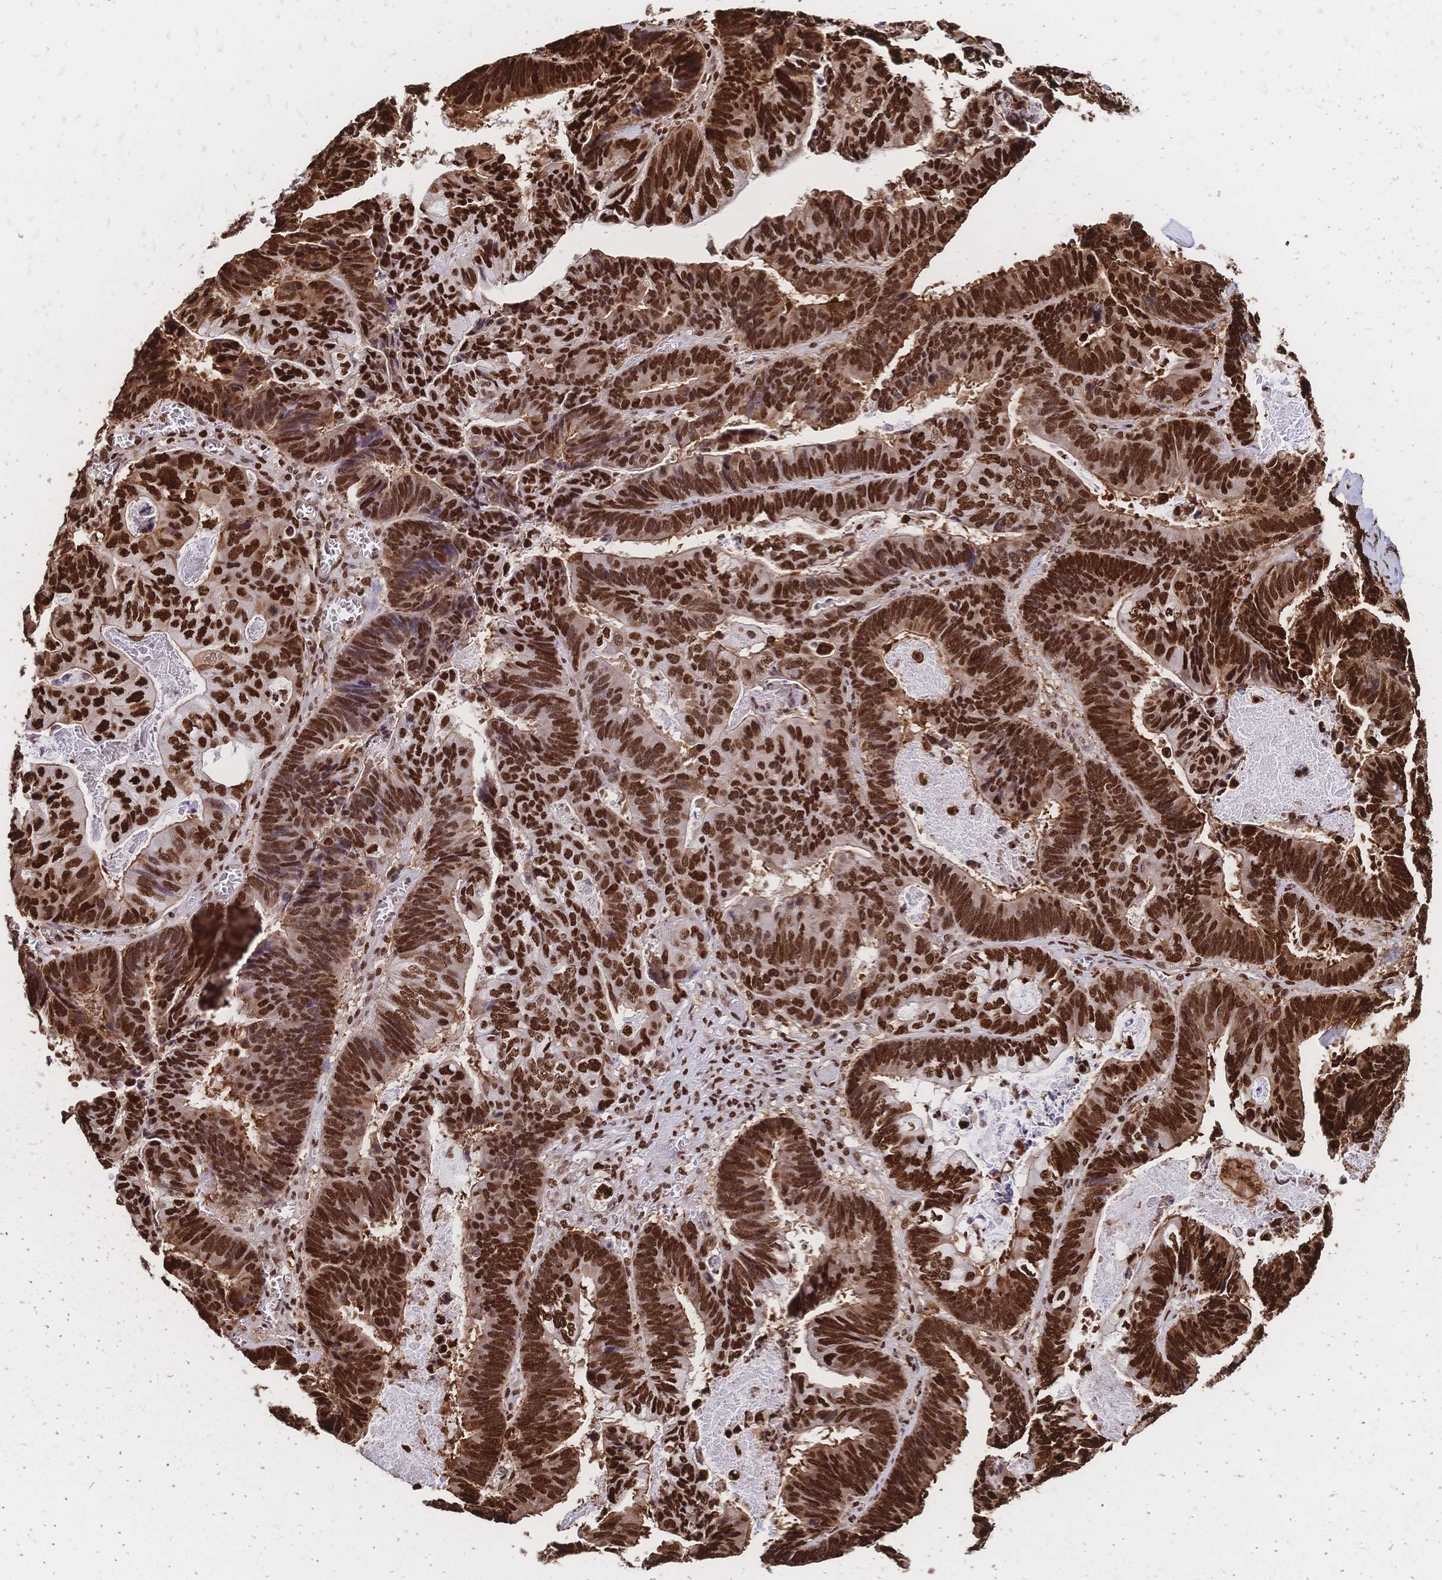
{"staining": {"intensity": "strong", "quantity": ">75%", "location": "nuclear"}, "tissue": "lung cancer", "cell_type": "Tumor cells", "image_type": "cancer", "snomed": [{"axis": "morphology", "description": "Aneuploidy"}, {"axis": "morphology", "description": "Adenocarcinoma, NOS"}, {"axis": "morphology", "description": "Adenocarcinoma primary or metastatic"}, {"axis": "topography", "description": "Lung"}], "caption": "This photomicrograph demonstrates lung cancer (adenocarcinoma primary or metastatic) stained with IHC to label a protein in brown. The nuclear of tumor cells show strong positivity for the protein. Nuclei are counter-stained blue.", "gene": "HDGF", "patient": {"sex": "female", "age": 75}}